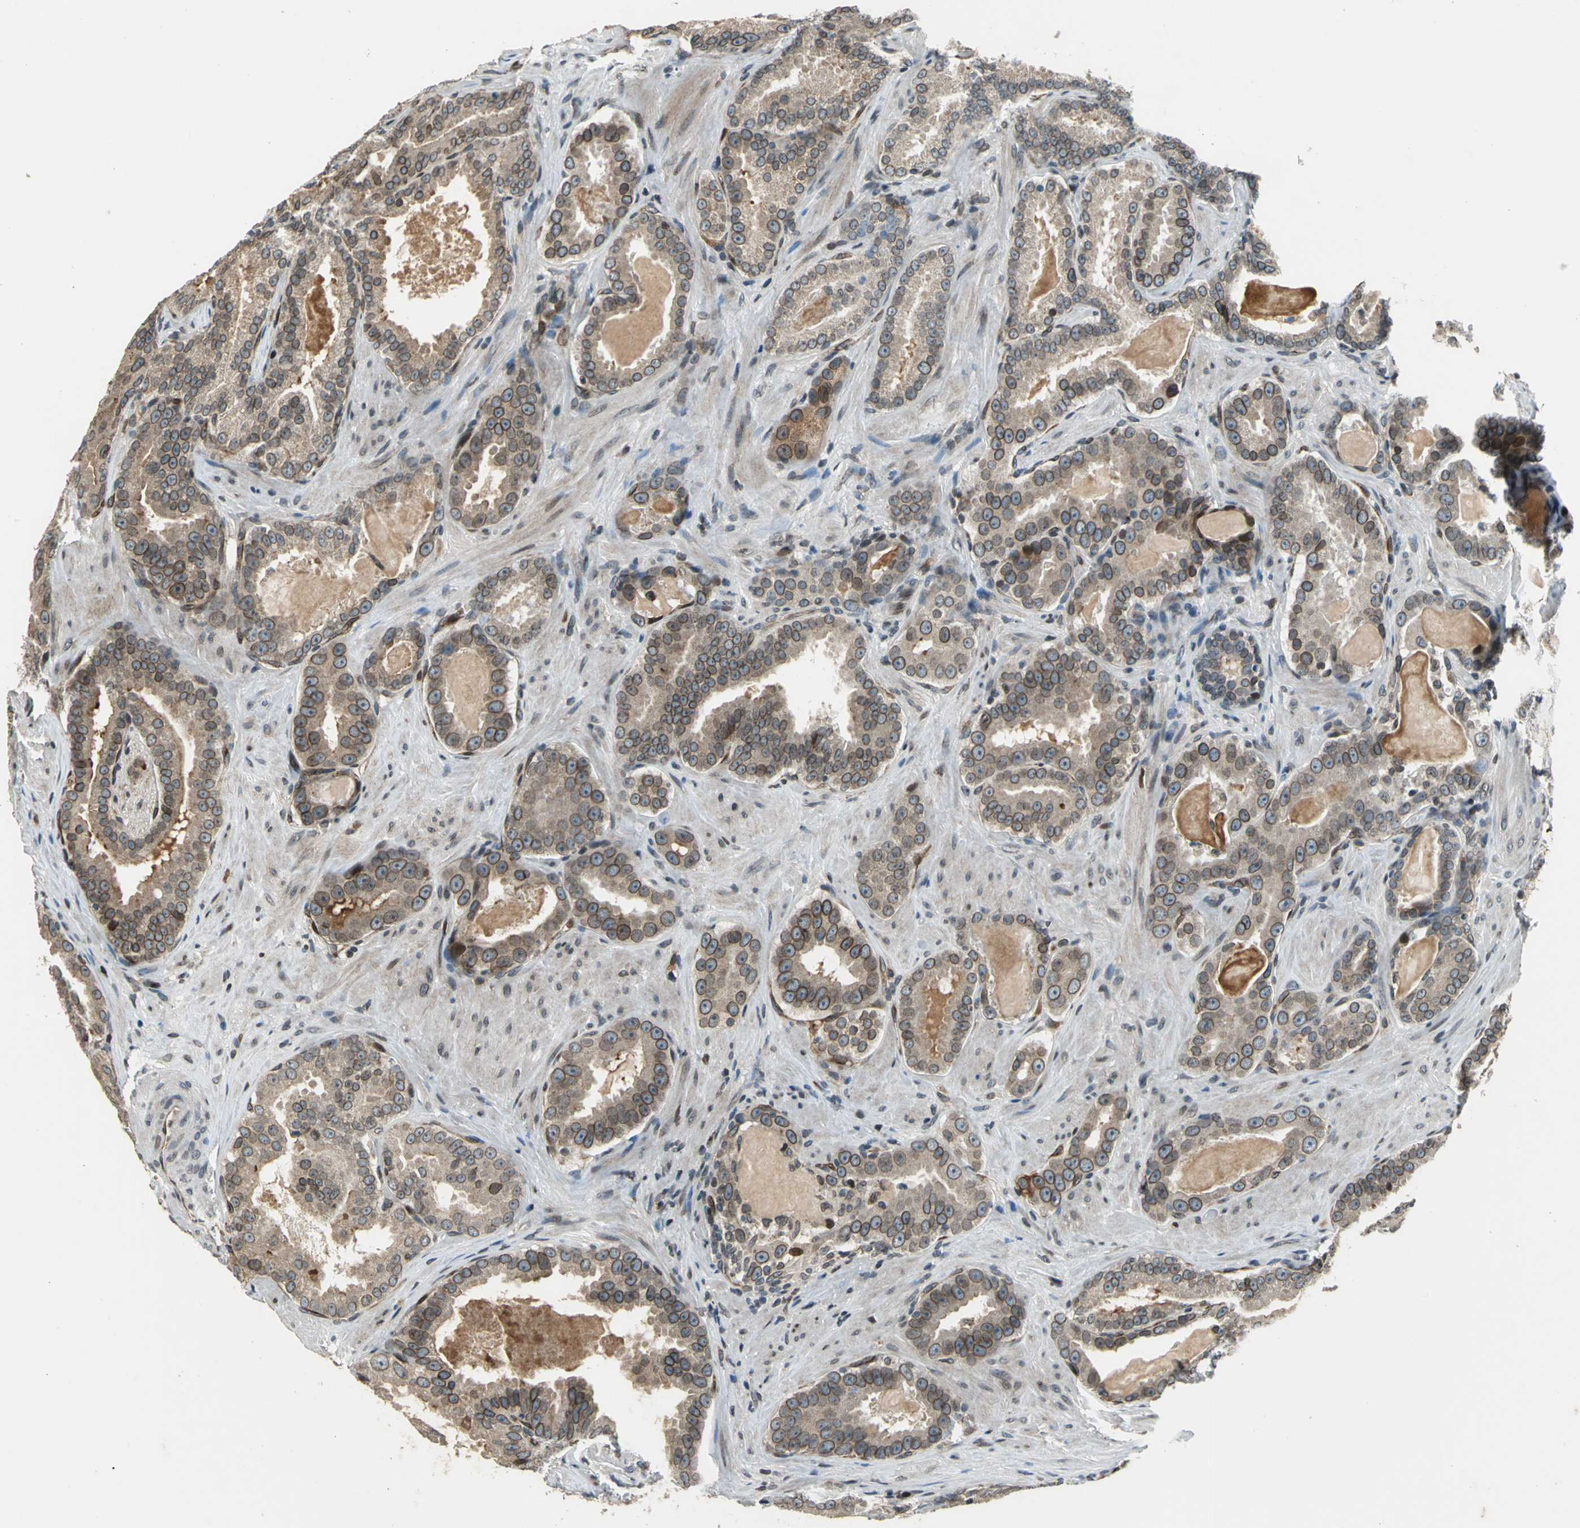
{"staining": {"intensity": "moderate", "quantity": ">75%", "location": "cytoplasmic/membranous,nuclear"}, "tissue": "prostate cancer", "cell_type": "Tumor cells", "image_type": "cancer", "snomed": [{"axis": "morphology", "description": "Adenocarcinoma, Low grade"}, {"axis": "topography", "description": "Prostate"}], "caption": "The histopathology image reveals immunohistochemical staining of prostate cancer. There is moderate cytoplasmic/membranous and nuclear expression is identified in approximately >75% of tumor cells. (DAB IHC, brown staining for protein, blue staining for nuclei).", "gene": "BRIP1", "patient": {"sex": "male", "age": 59}}